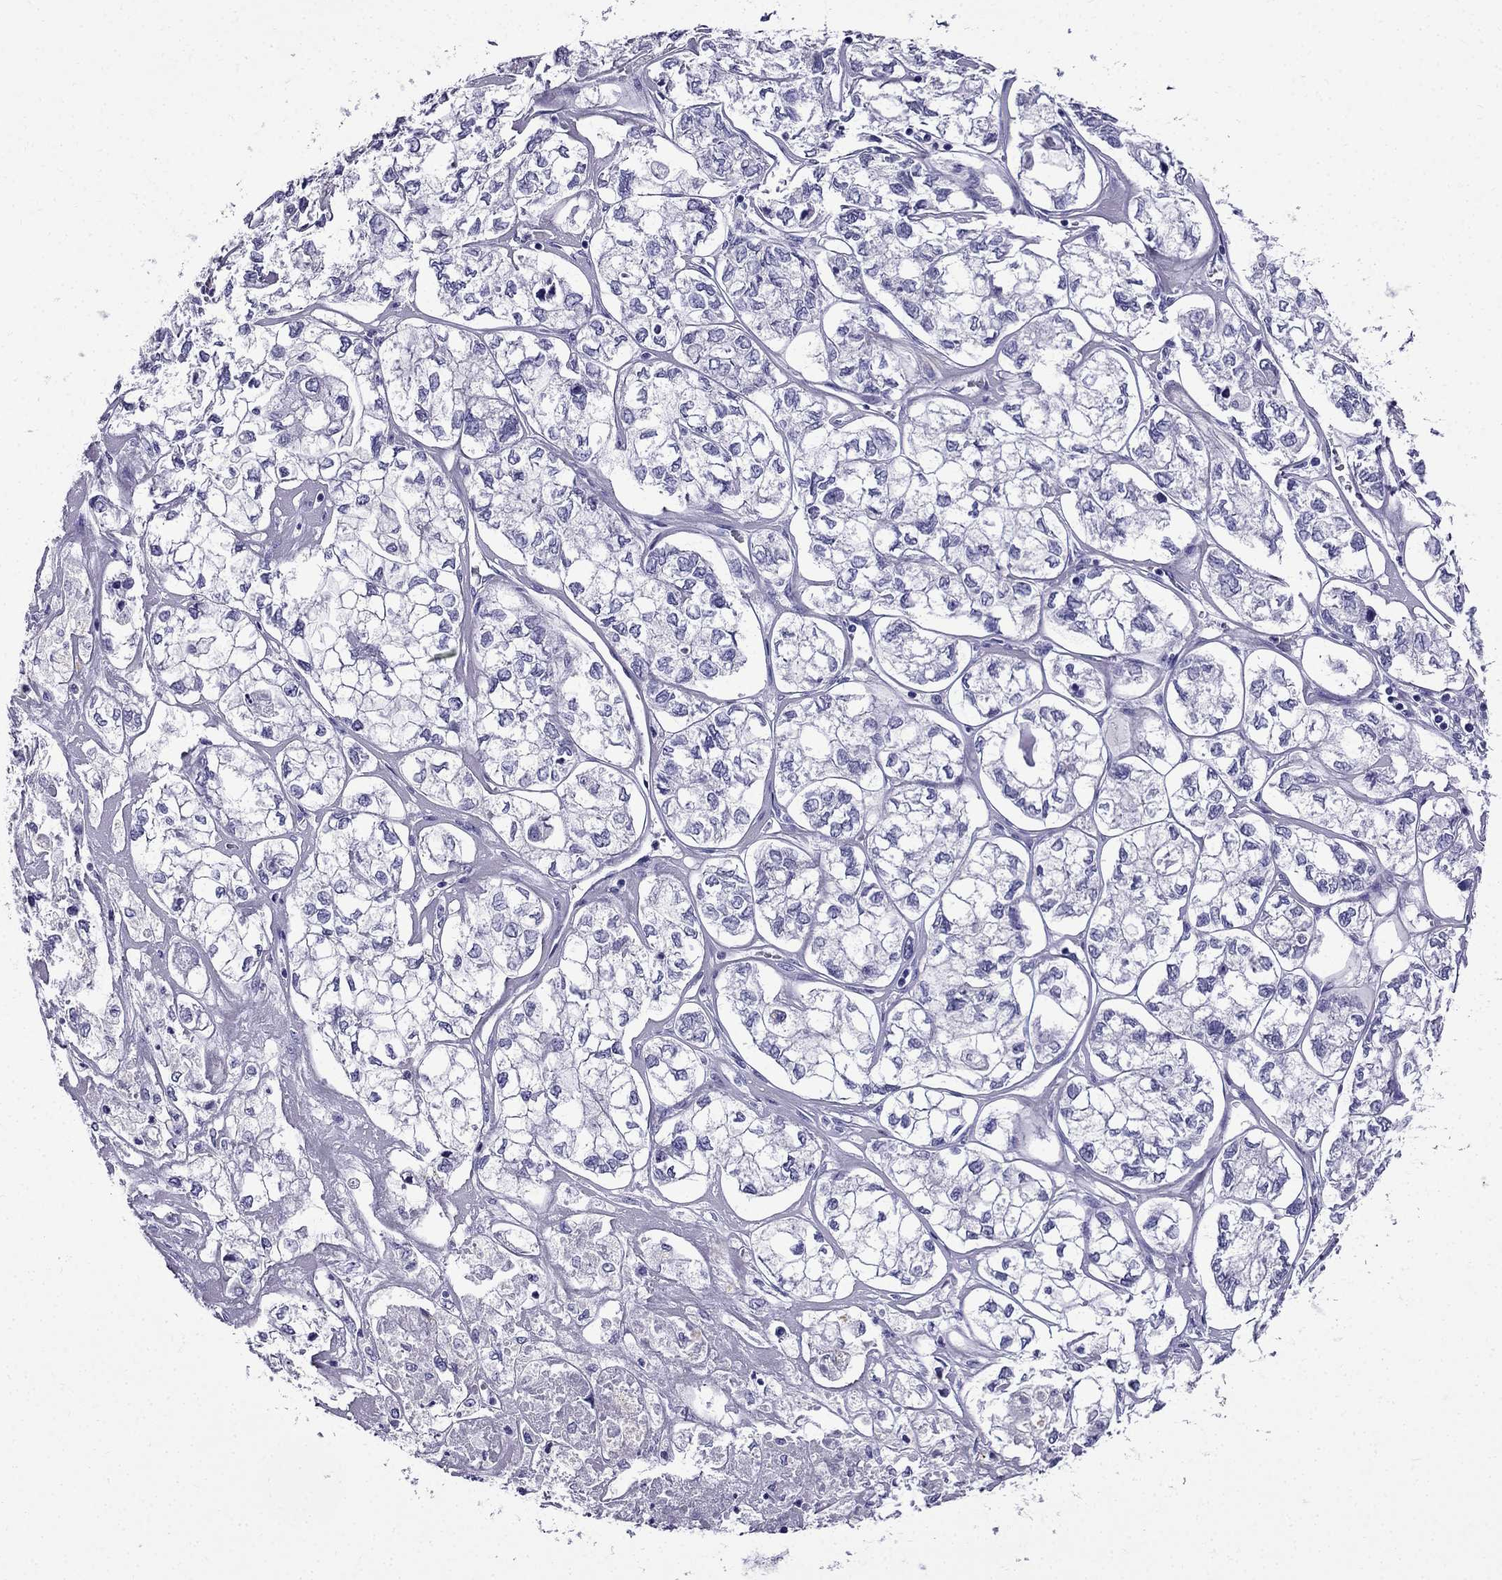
{"staining": {"intensity": "negative", "quantity": "none", "location": "none"}, "tissue": "ovarian cancer", "cell_type": "Tumor cells", "image_type": "cancer", "snomed": [{"axis": "morphology", "description": "Carcinoma, endometroid"}, {"axis": "topography", "description": "Ovary"}], "caption": "Protein analysis of ovarian cancer displays no significant positivity in tumor cells.", "gene": "ERC2", "patient": {"sex": "female", "age": 64}}